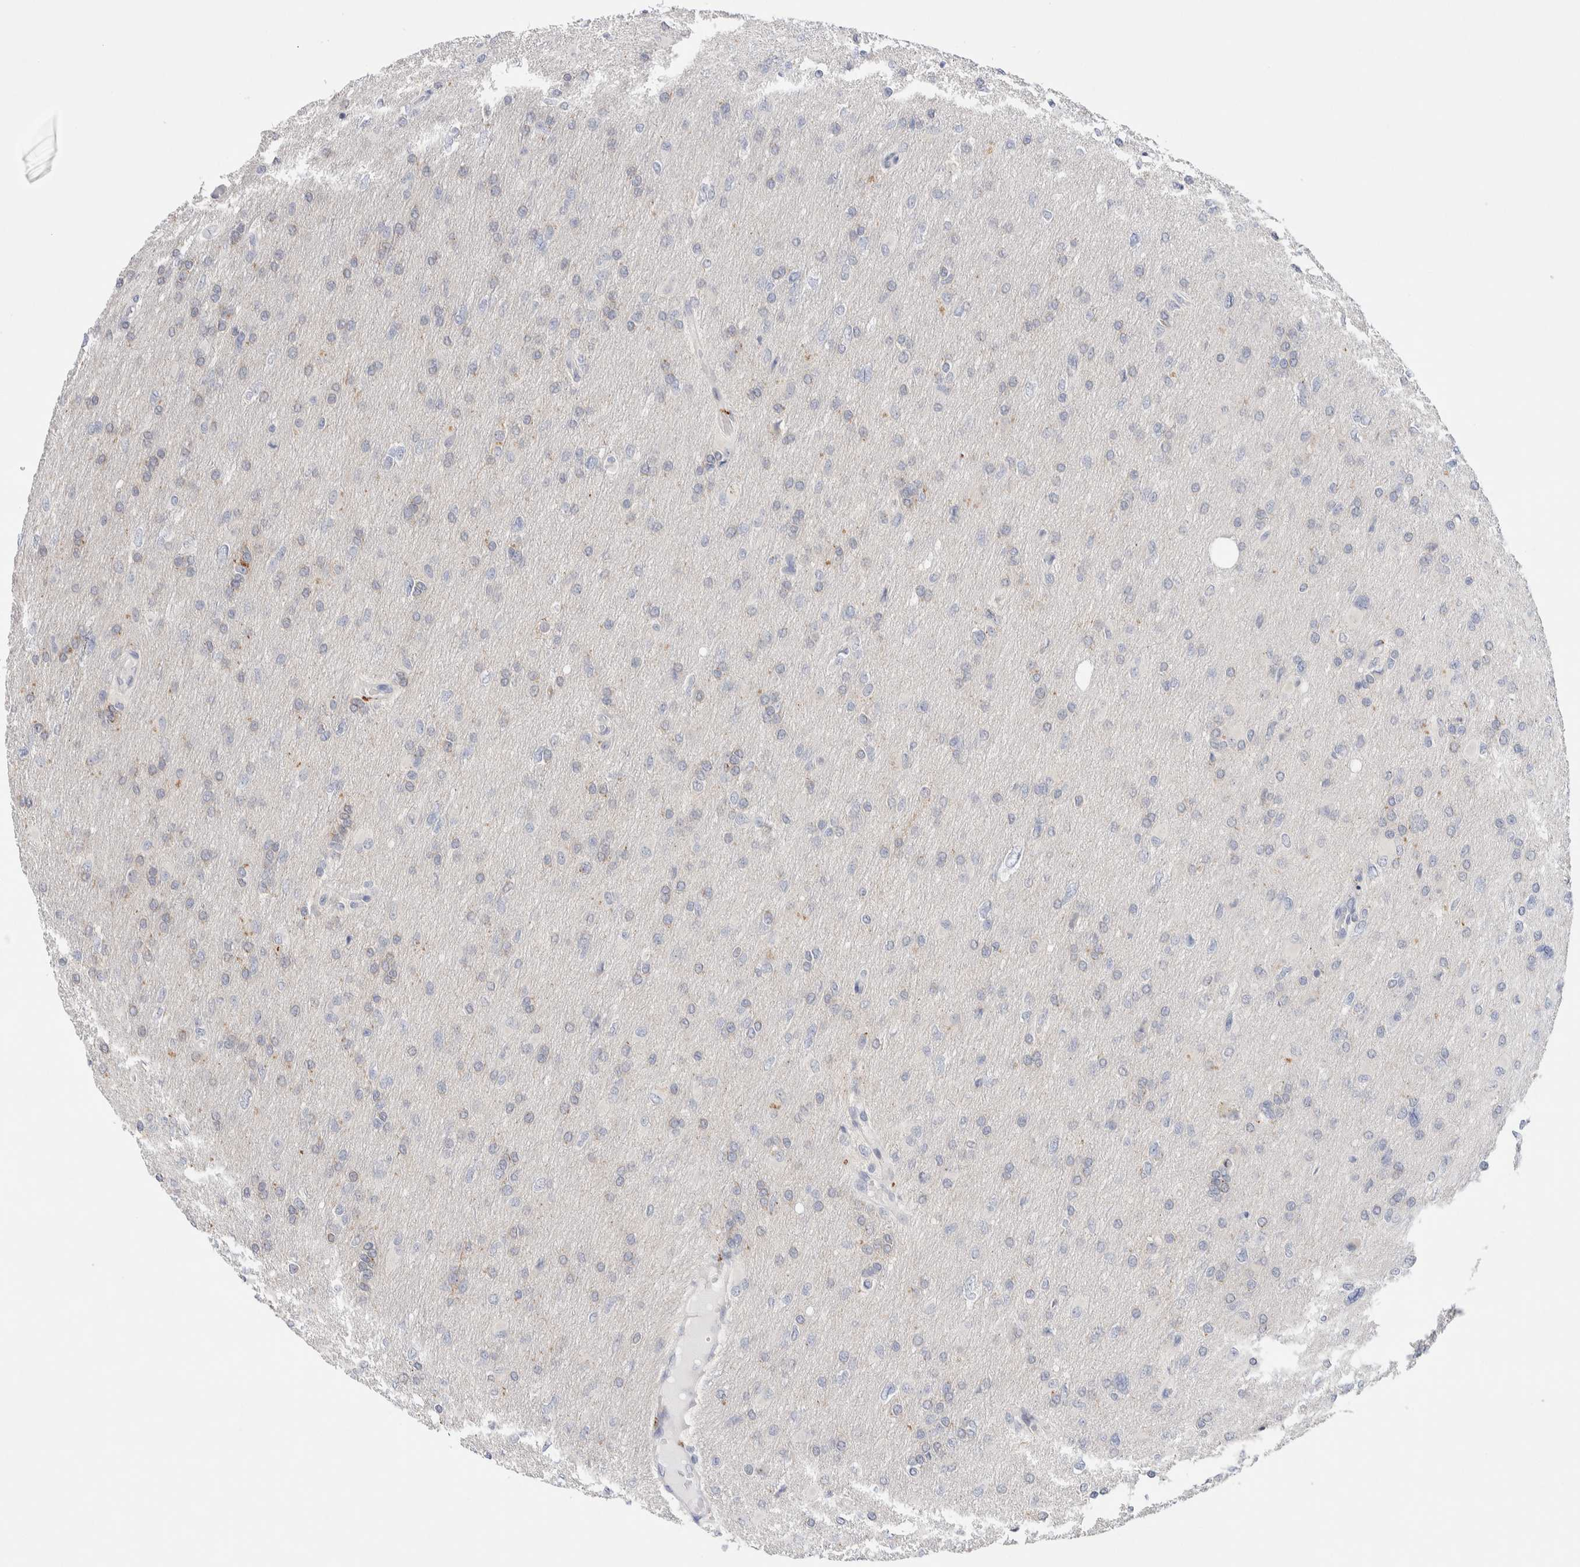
{"staining": {"intensity": "negative", "quantity": "none", "location": "none"}, "tissue": "glioma", "cell_type": "Tumor cells", "image_type": "cancer", "snomed": [{"axis": "morphology", "description": "Glioma, malignant, High grade"}, {"axis": "topography", "description": "Cerebral cortex"}], "caption": "This is a image of immunohistochemistry staining of malignant glioma (high-grade), which shows no staining in tumor cells.", "gene": "DNAJB6", "patient": {"sex": "female", "age": 36}}